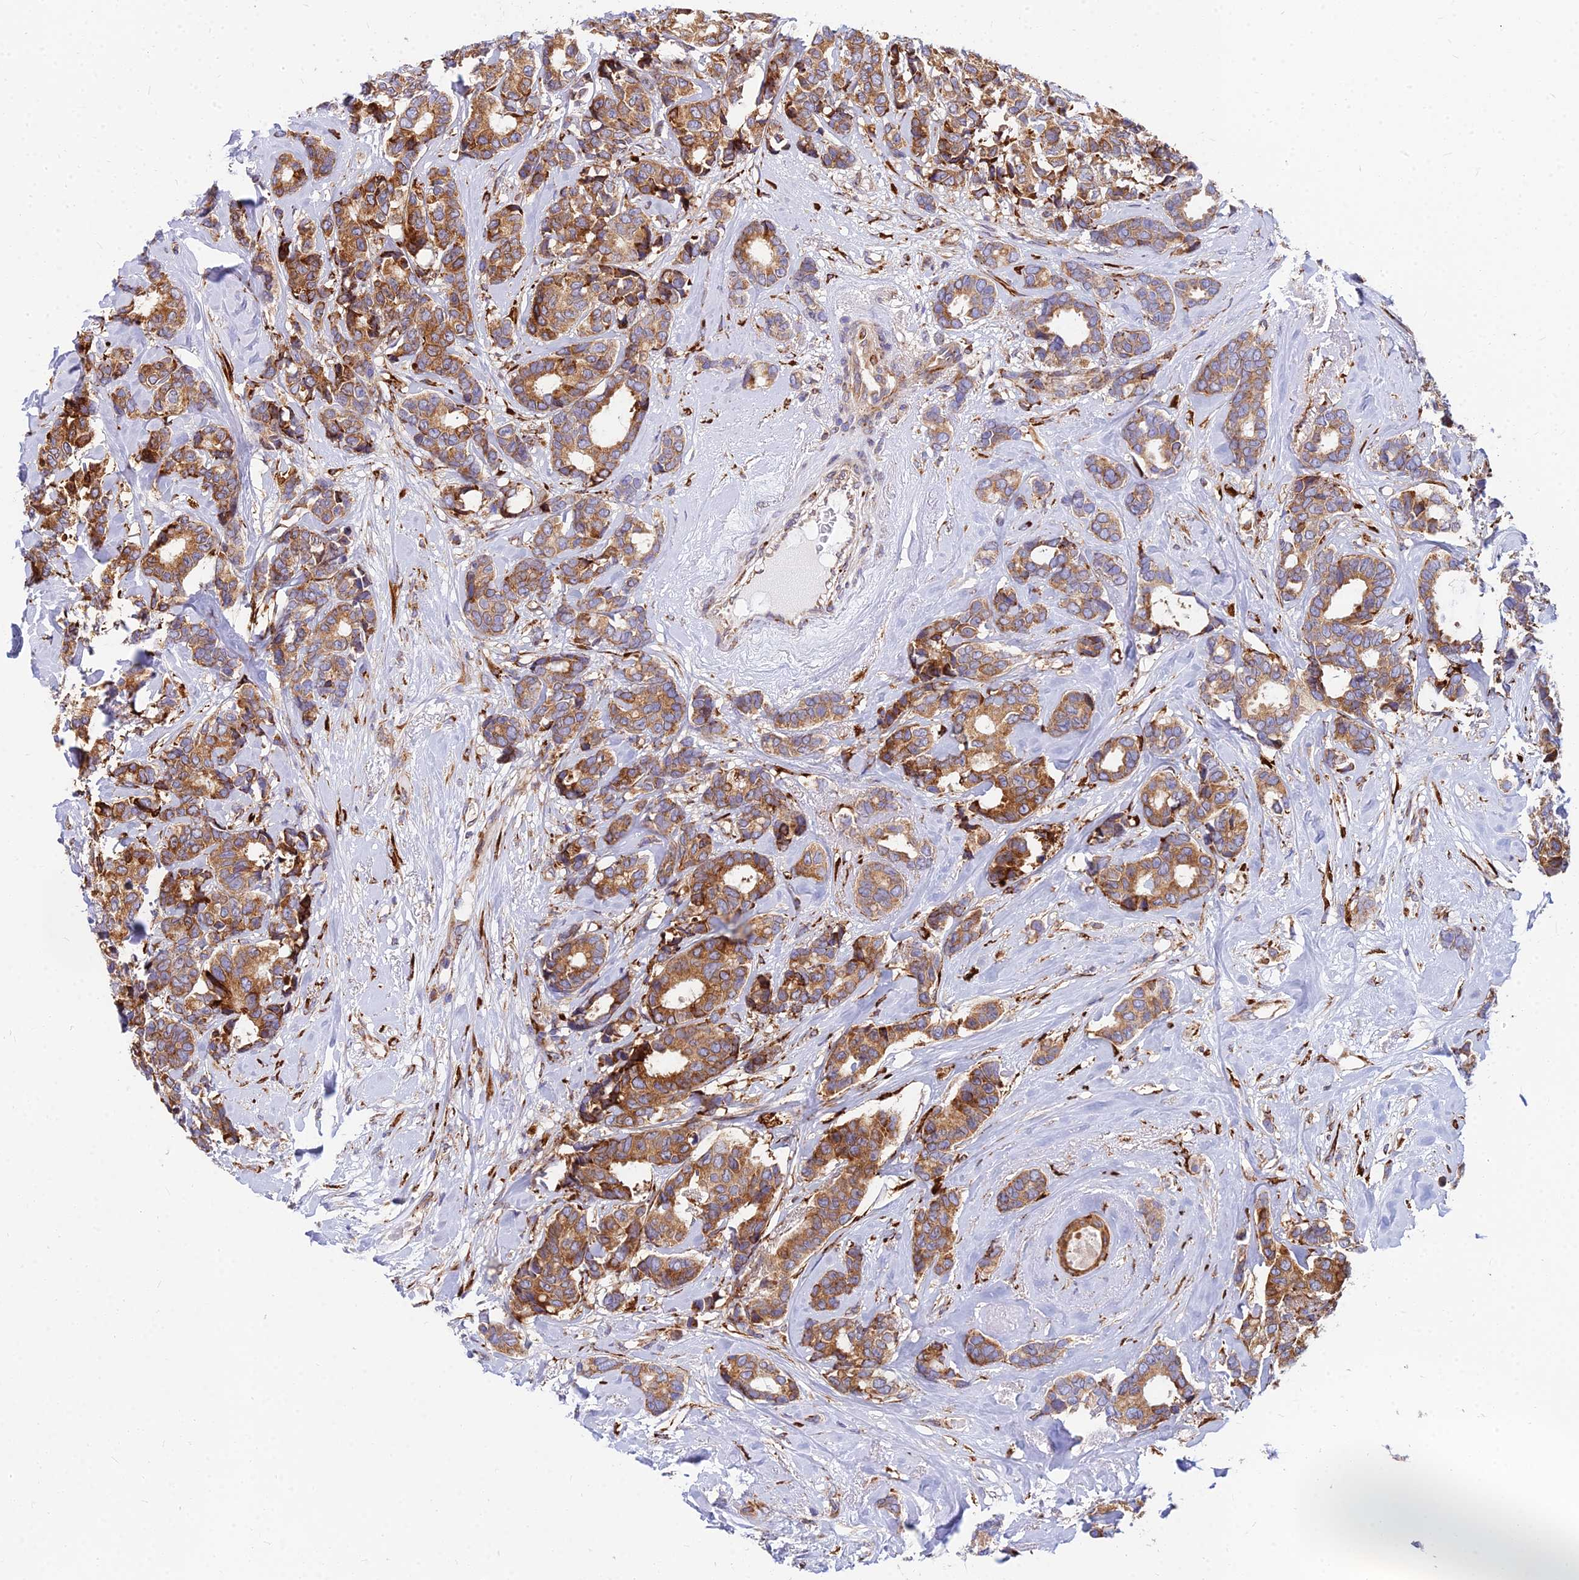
{"staining": {"intensity": "strong", "quantity": ">75%", "location": "cytoplasmic/membranous"}, "tissue": "breast cancer", "cell_type": "Tumor cells", "image_type": "cancer", "snomed": [{"axis": "morphology", "description": "Duct carcinoma"}, {"axis": "topography", "description": "Breast"}], "caption": "Protein analysis of breast intraductal carcinoma tissue reveals strong cytoplasmic/membranous expression in about >75% of tumor cells. Immunohistochemistry stains the protein in brown and the nuclei are stained blue.", "gene": "CCT6B", "patient": {"sex": "female", "age": 87}}